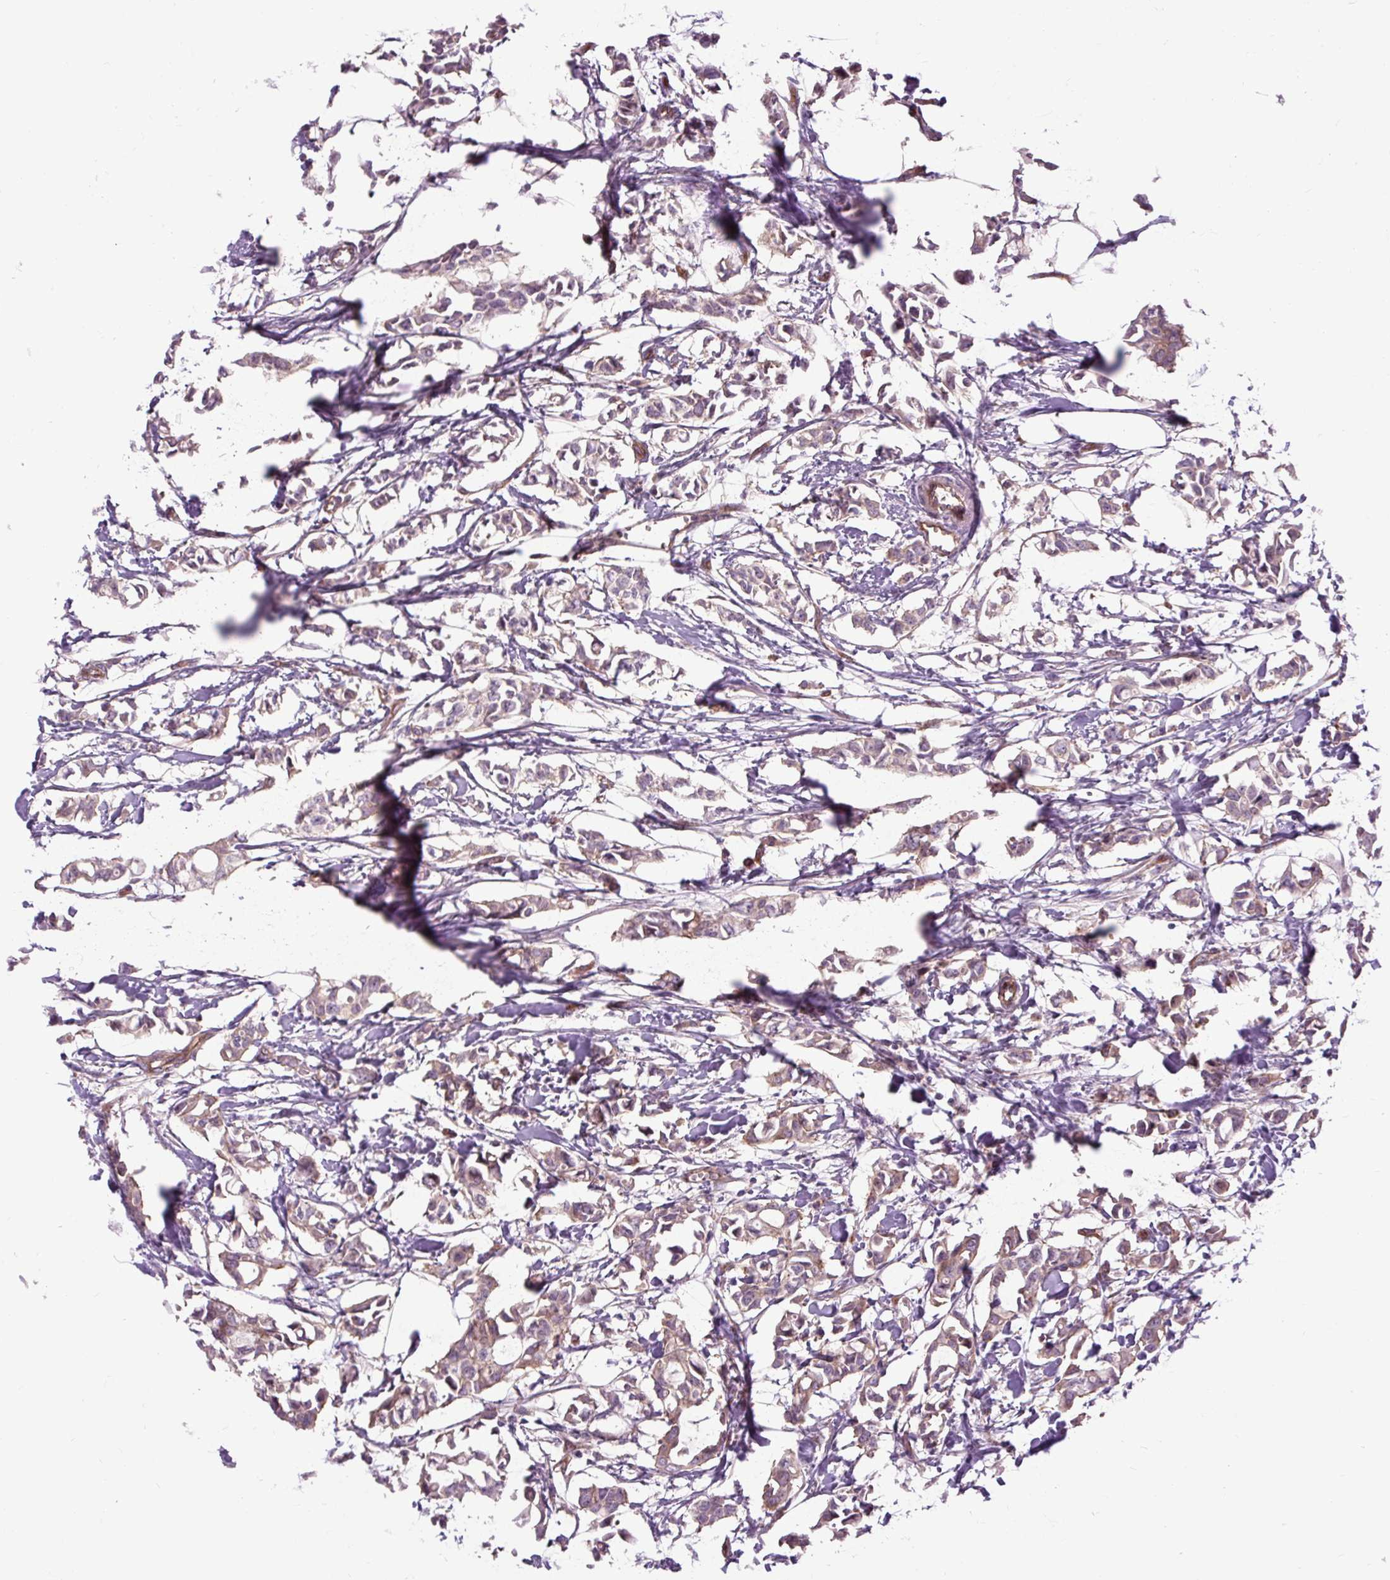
{"staining": {"intensity": "weak", "quantity": "25%-75%", "location": "cytoplasmic/membranous"}, "tissue": "breast cancer", "cell_type": "Tumor cells", "image_type": "cancer", "snomed": [{"axis": "morphology", "description": "Duct carcinoma"}, {"axis": "topography", "description": "Breast"}], "caption": "High-power microscopy captured an immunohistochemistry histopathology image of breast cancer, revealing weak cytoplasmic/membranous positivity in approximately 25%-75% of tumor cells.", "gene": "CCDC93", "patient": {"sex": "female", "age": 41}}